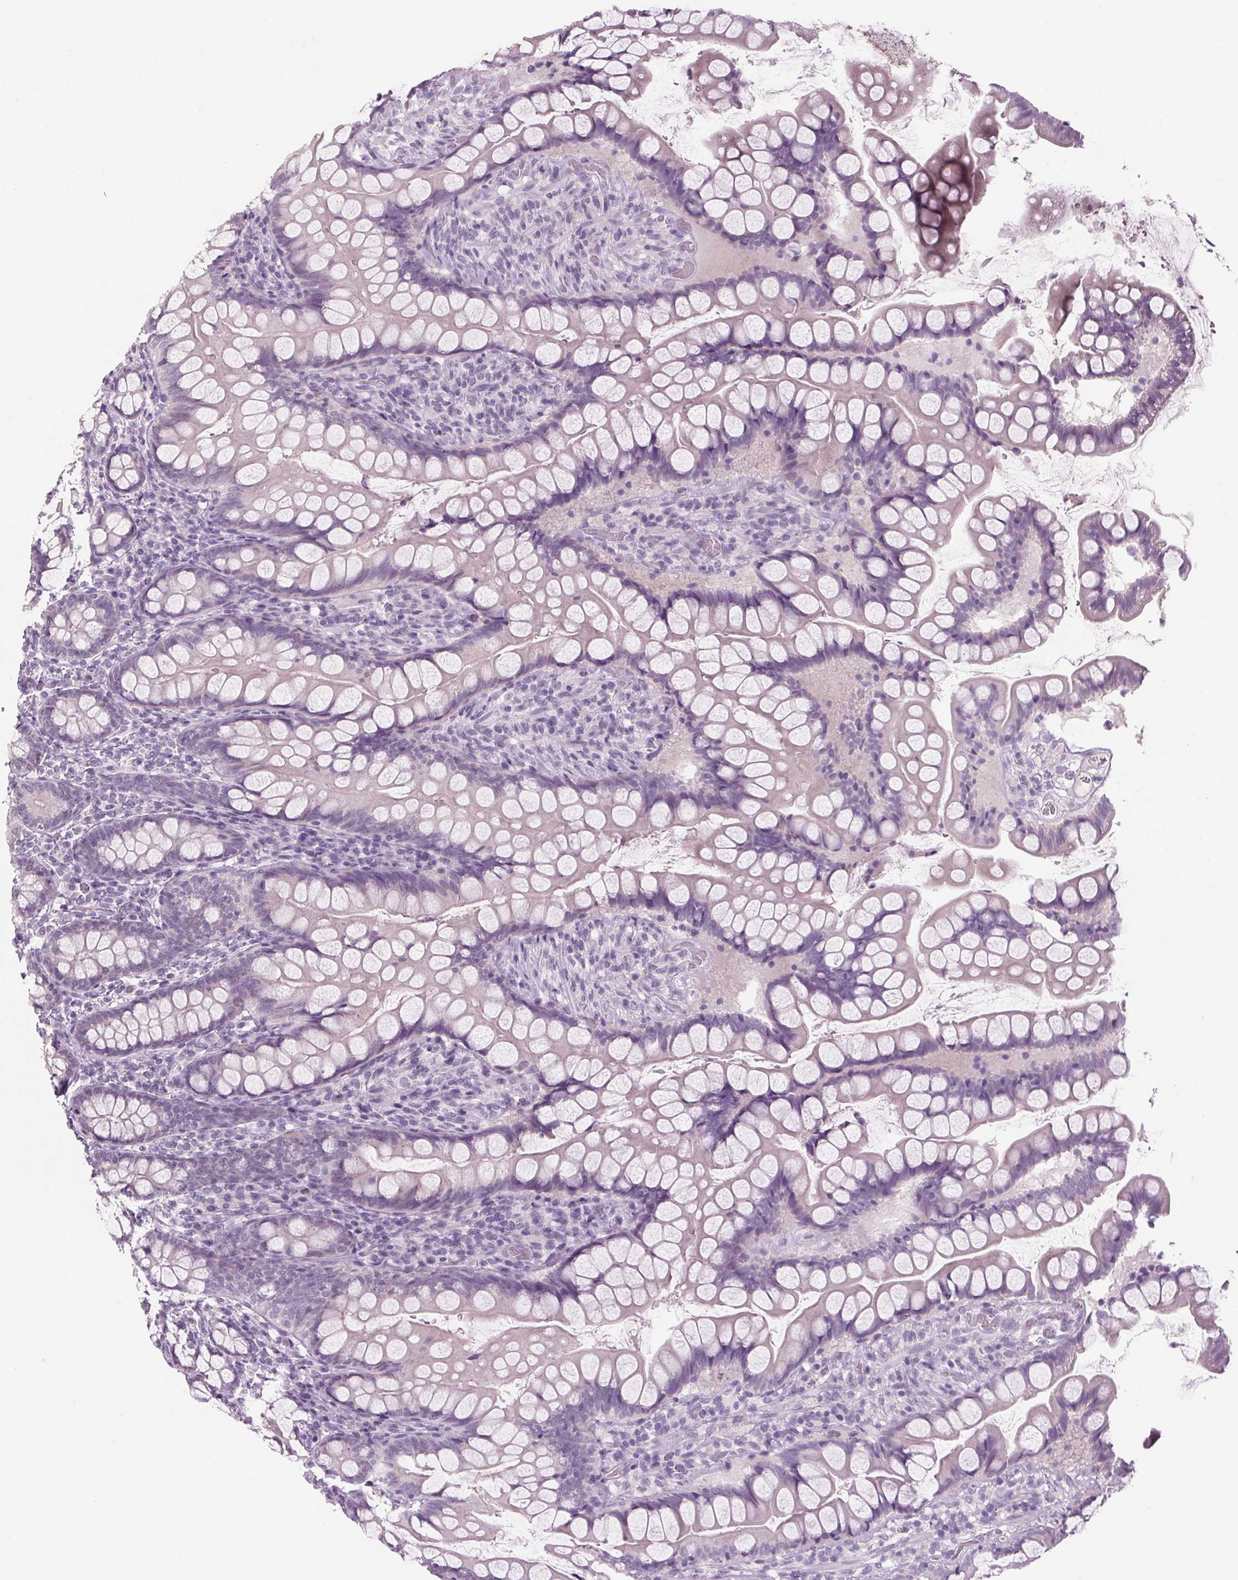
{"staining": {"intensity": "moderate", "quantity": "<25%", "location": "cytoplasmic/membranous,nuclear"}, "tissue": "small intestine", "cell_type": "Glandular cells", "image_type": "normal", "snomed": [{"axis": "morphology", "description": "Normal tissue, NOS"}, {"axis": "topography", "description": "Small intestine"}], "caption": "Immunohistochemical staining of unremarkable small intestine reveals <25% levels of moderate cytoplasmic/membranous,nuclear protein positivity in about <25% of glandular cells.", "gene": "PPP1R1A", "patient": {"sex": "male", "age": 70}}